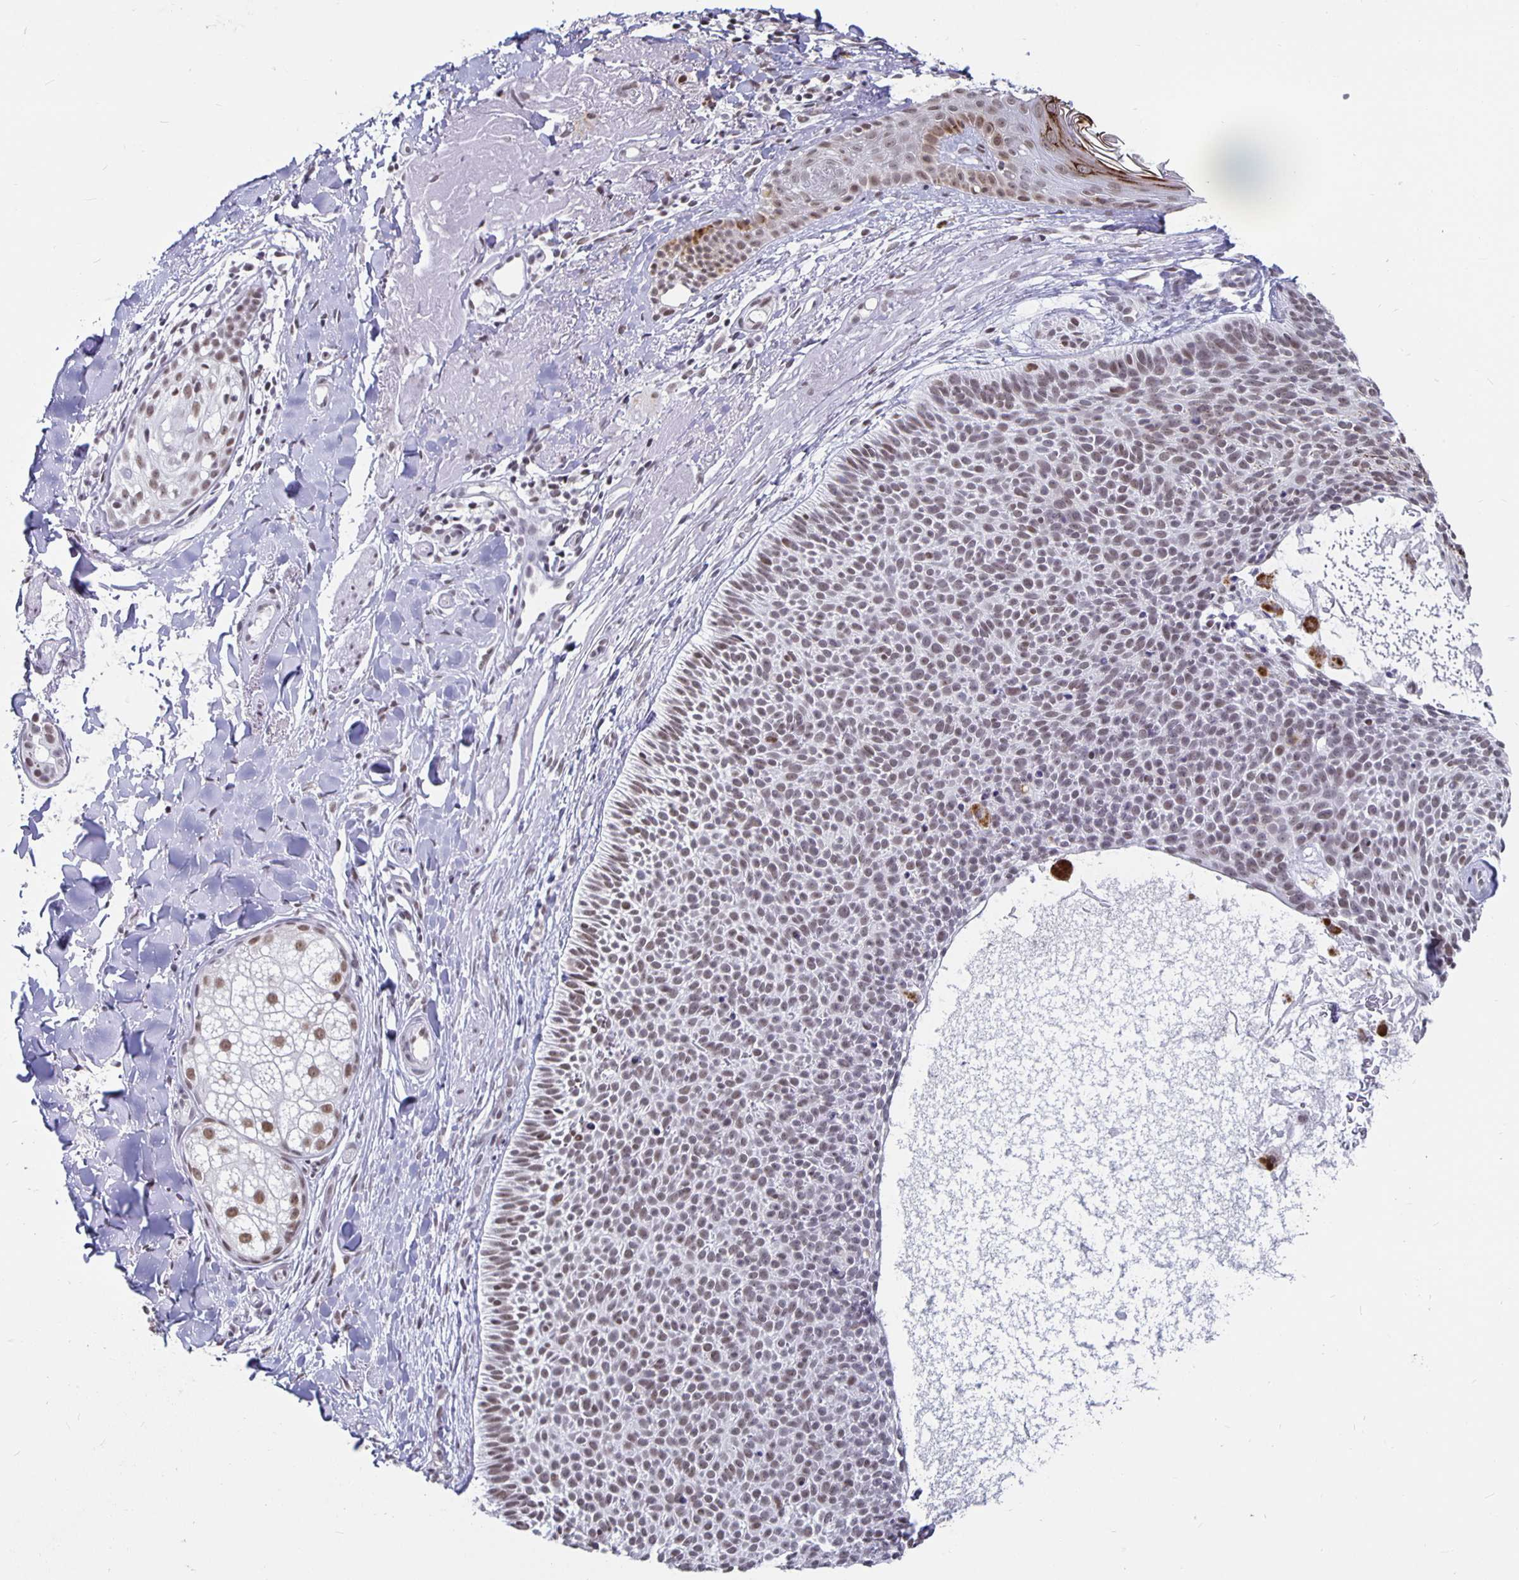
{"staining": {"intensity": "moderate", "quantity": "25%-75%", "location": "nuclear"}, "tissue": "skin cancer", "cell_type": "Tumor cells", "image_type": "cancer", "snomed": [{"axis": "morphology", "description": "Basal cell carcinoma"}, {"axis": "topography", "description": "Skin"}], "caption": "This image demonstrates immunohistochemistry staining of human skin cancer (basal cell carcinoma), with medium moderate nuclear positivity in approximately 25%-75% of tumor cells.", "gene": "PBX2", "patient": {"sex": "male", "age": 82}}